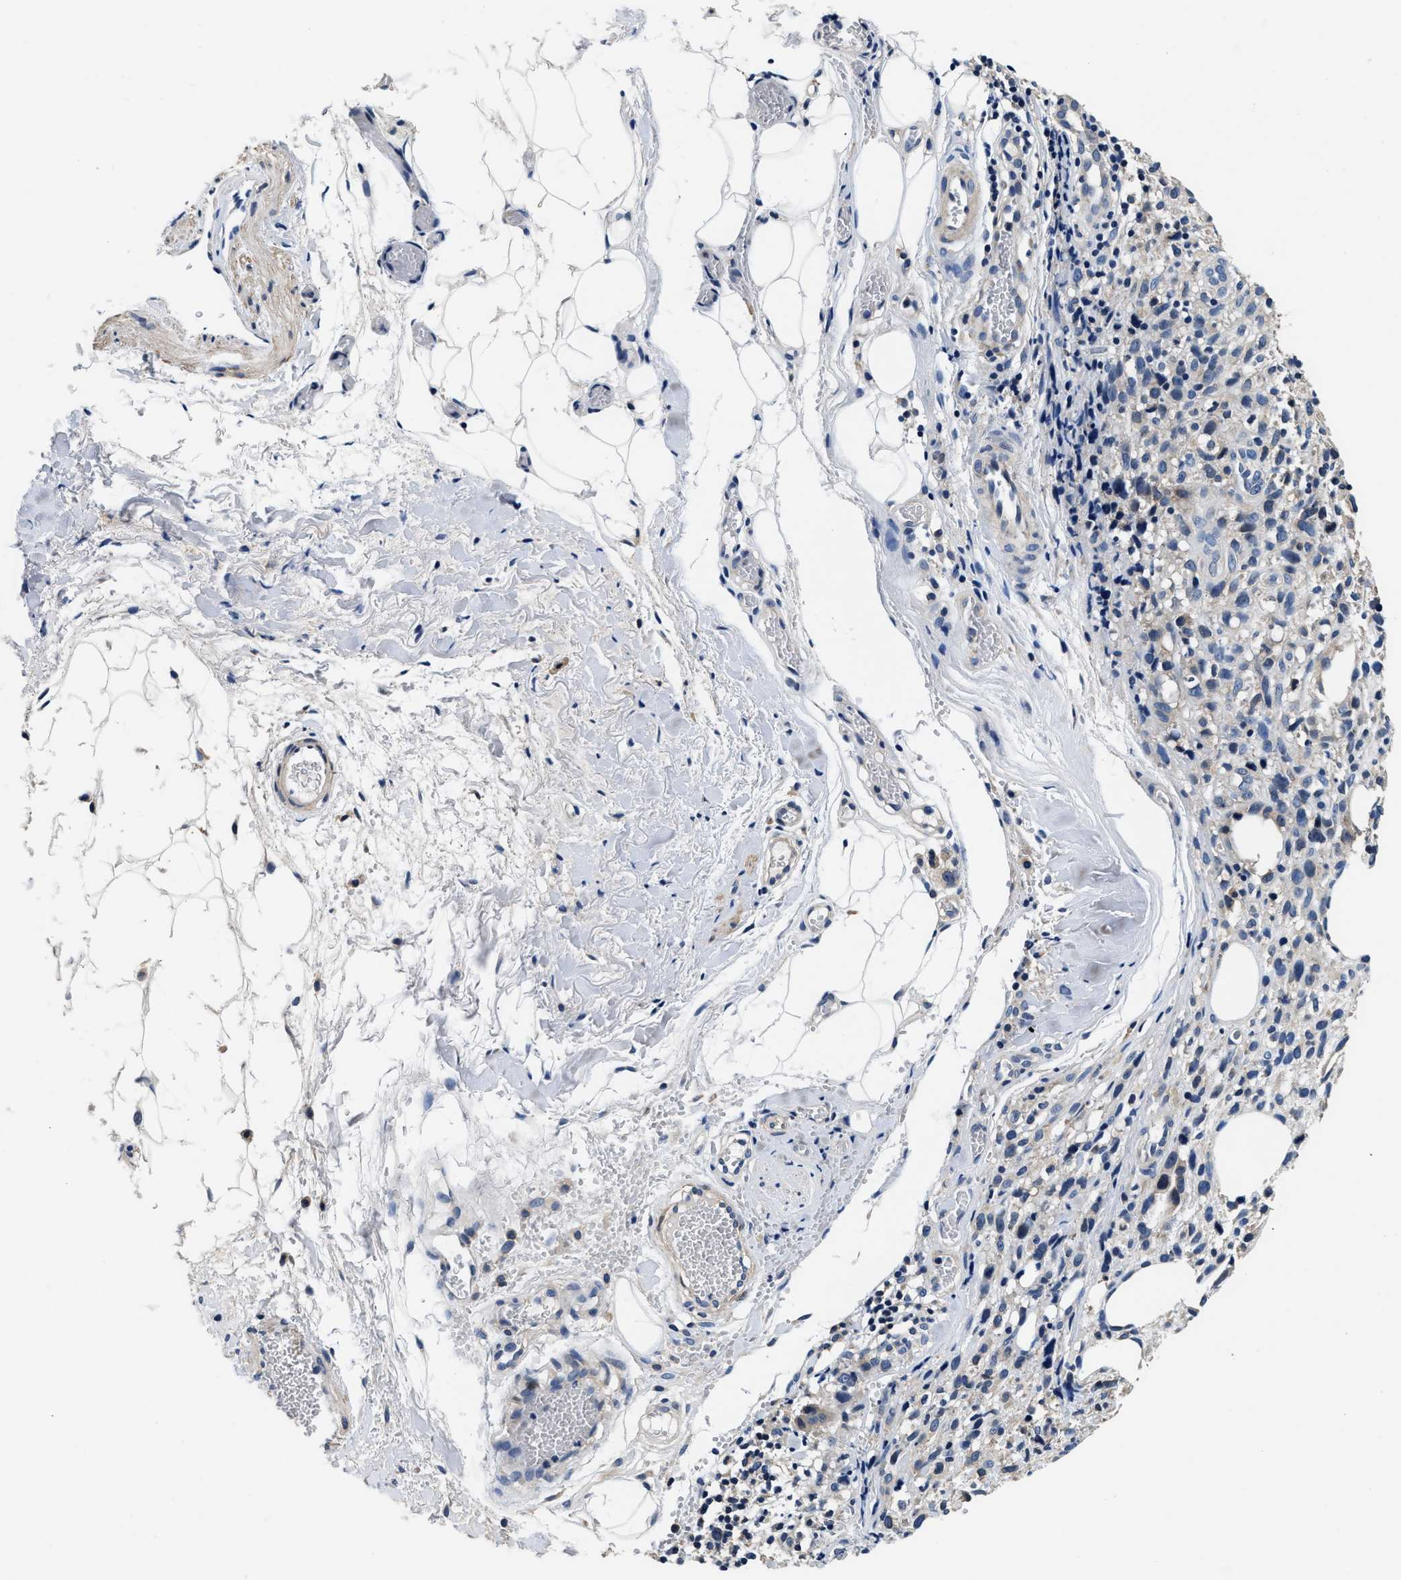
{"staining": {"intensity": "negative", "quantity": "none", "location": "none"}, "tissue": "melanoma", "cell_type": "Tumor cells", "image_type": "cancer", "snomed": [{"axis": "morphology", "description": "Malignant melanoma, NOS"}, {"axis": "topography", "description": "Skin"}], "caption": "High power microscopy micrograph of an immunohistochemistry (IHC) photomicrograph of malignant melanoma, revealing no significant positivity in tumor cells.", "gene": "ANKIB1", "patient": {"sex": "female", "age": 55}}